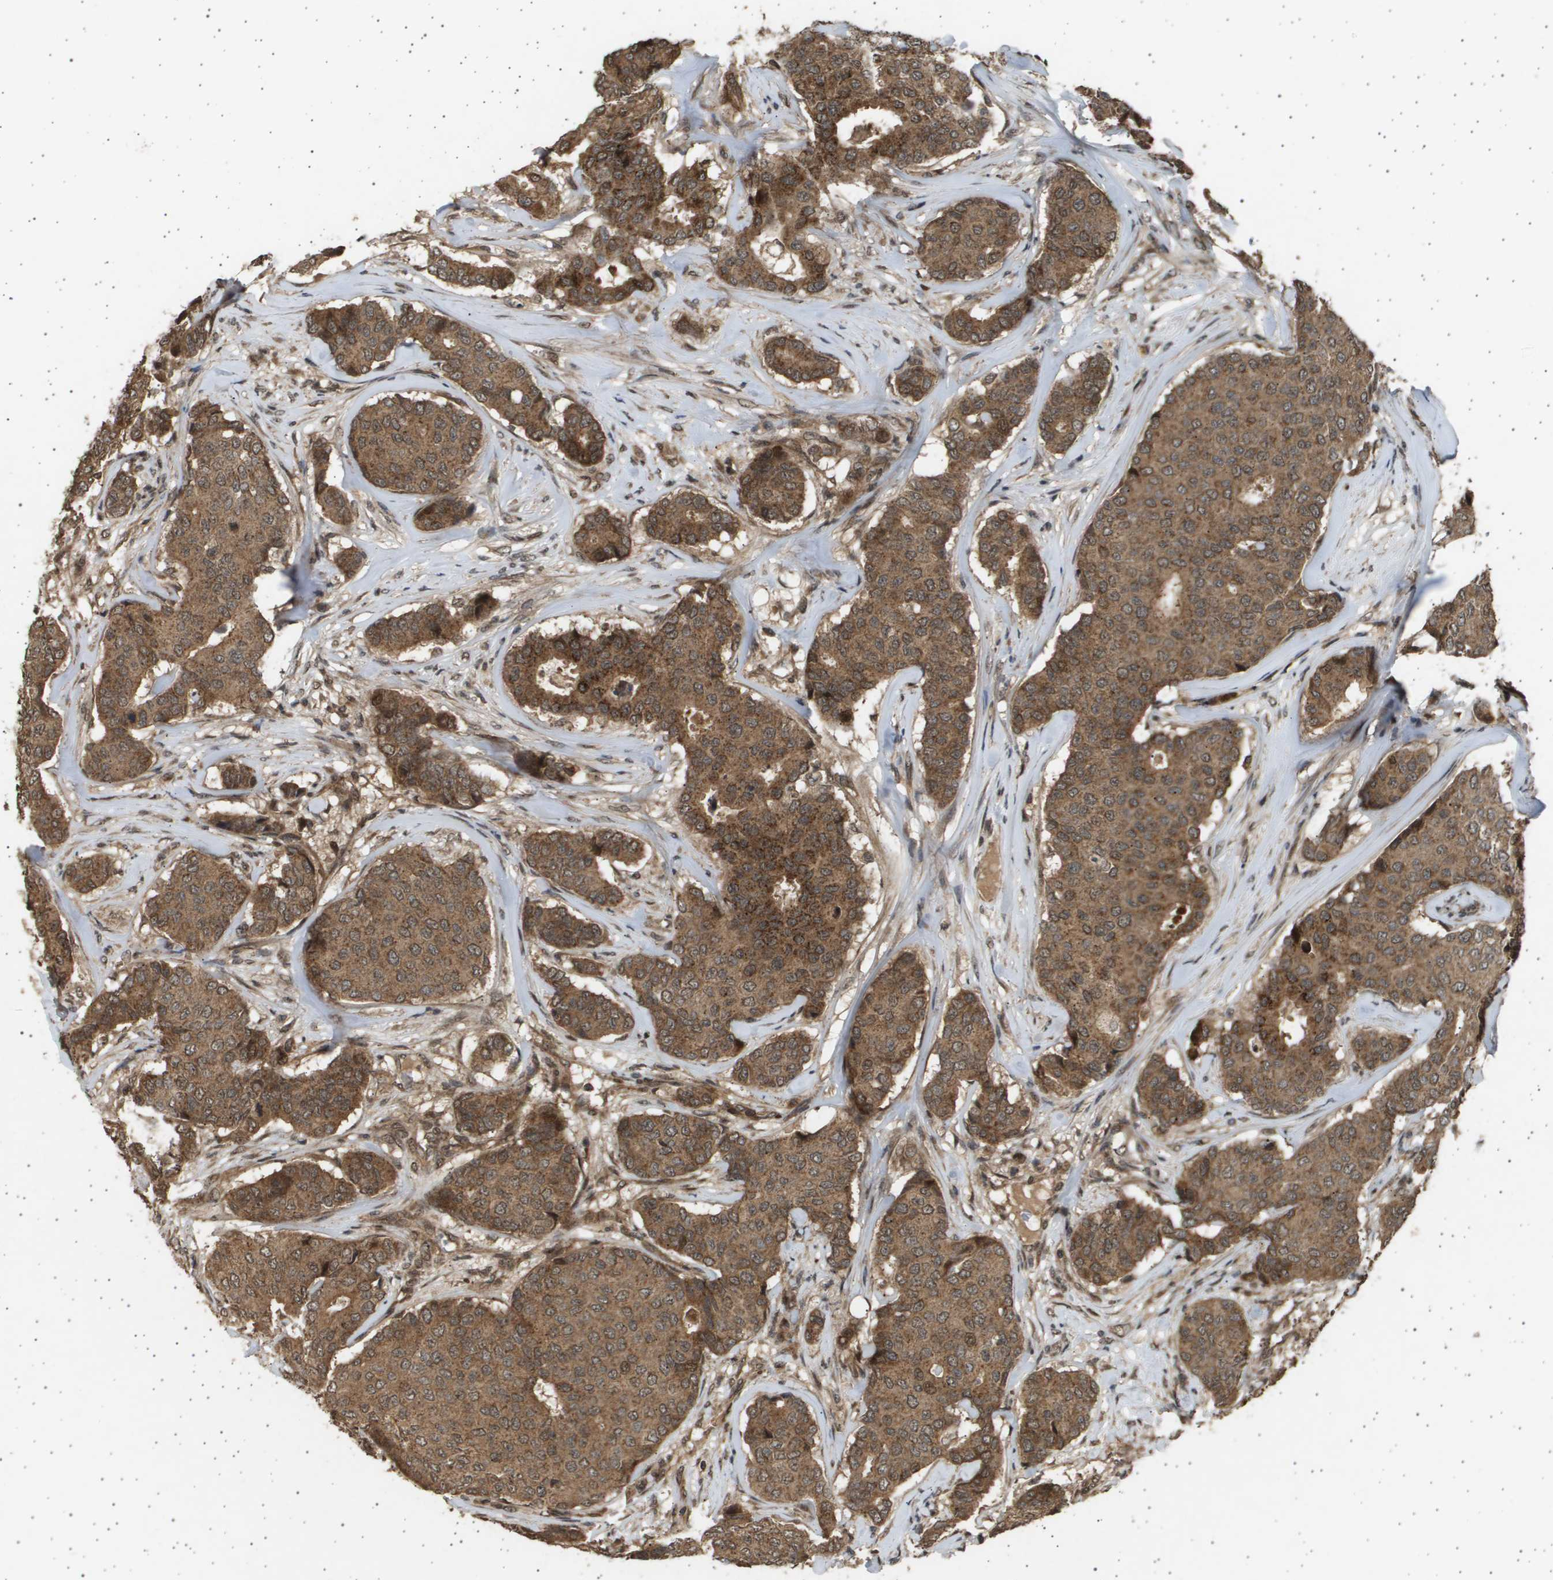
{"staining": {"intensity": "moderate", "quantity": ">75%", "location": "cytoplasmic/membranous,nuclear"}, "tissue": "breast cancer", "cell_type": "Tumor cells", "image_type": "cancer", "snomed": [{"axis": "morphology", "description": "Duct carcinoma"}, {"axis": "topography", "description": "Breast"}], "caption": "Tumor cells show medium levels of moderate cytoplasmic/membranous and nuclear positivity in approximately >75% of cells in breast invasive ductal carcinoma.", "gene": "TNRC6A", "patient": {"sex": "female", "age": 75}}